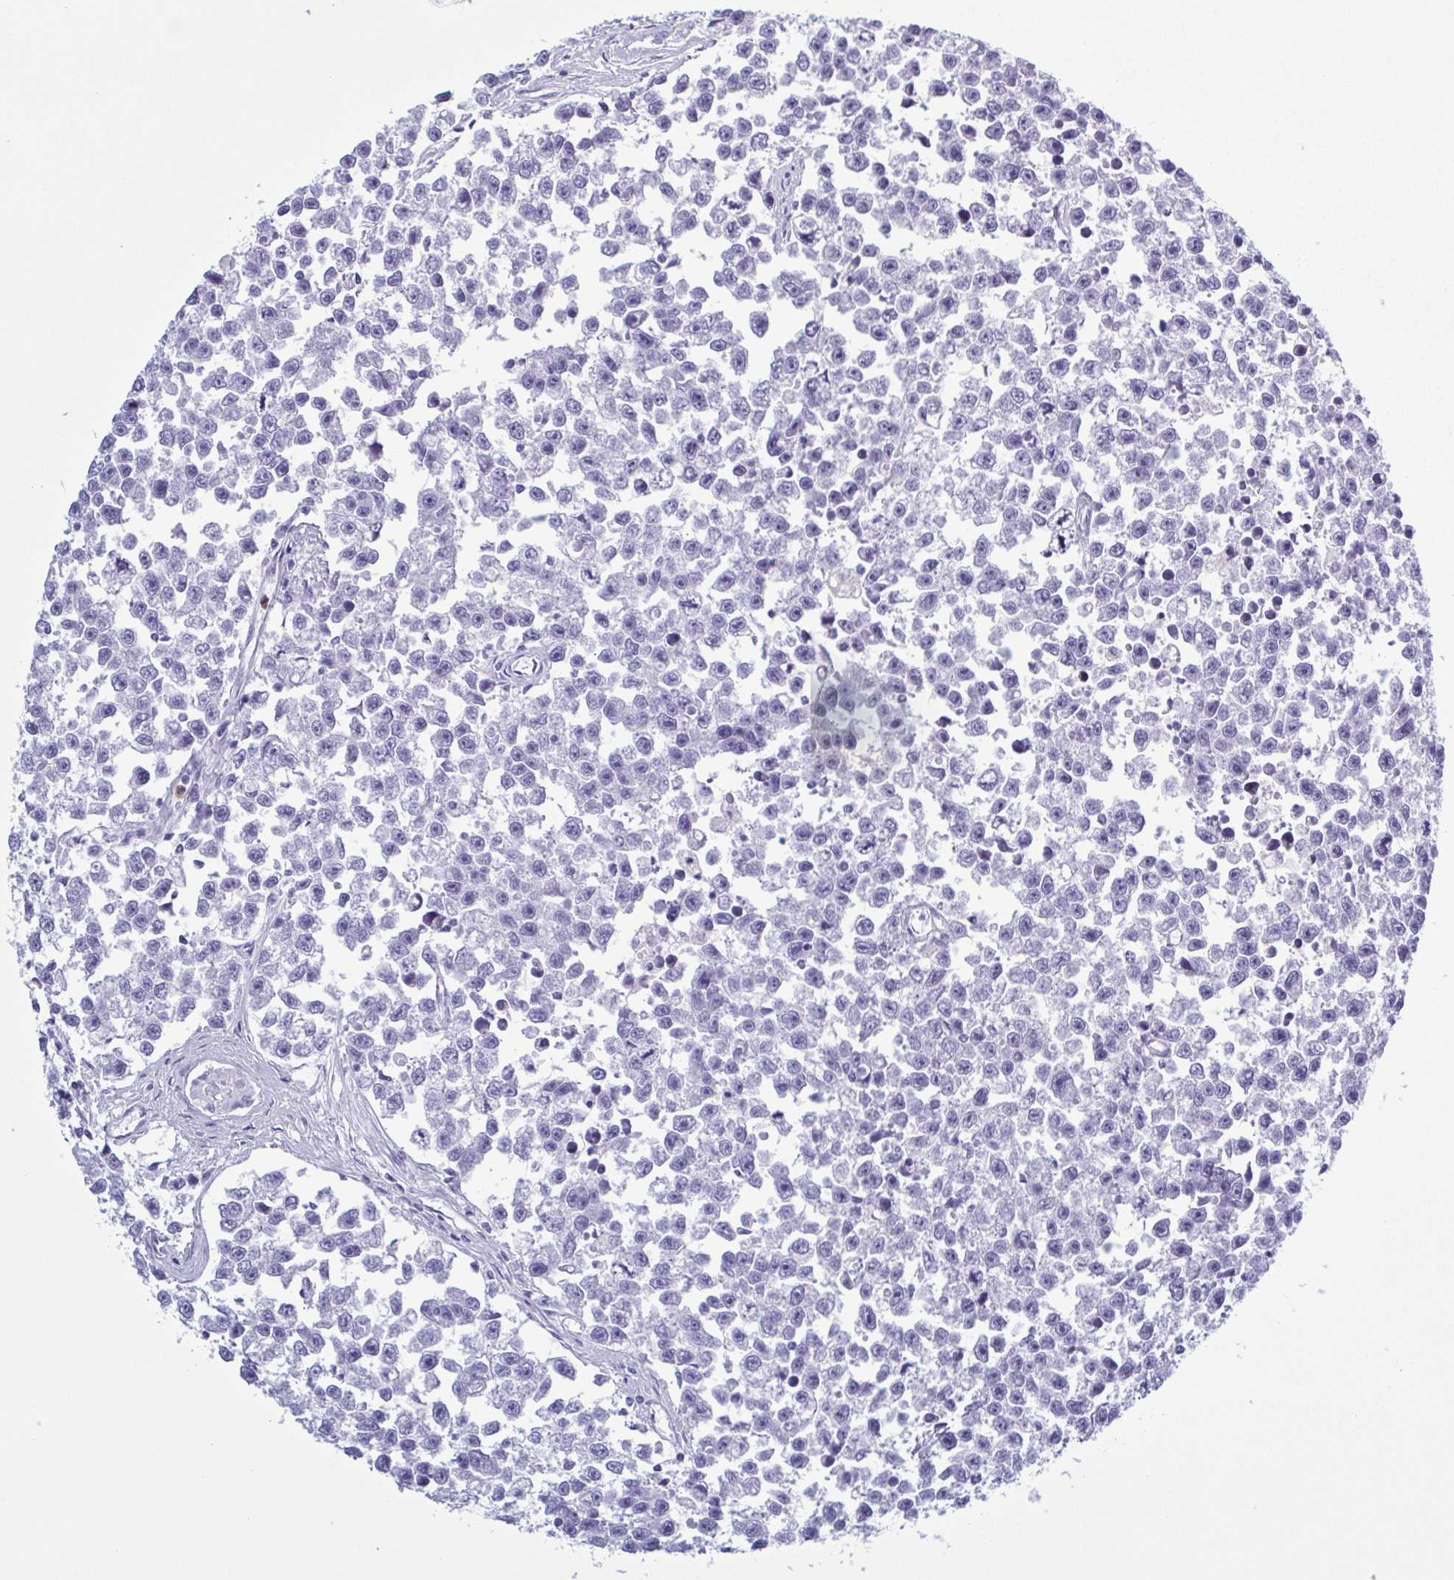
{"staining": {"intensity": "negative", "quantity": "none", "location": "none"}, "tissue": "testis cancer", "cell_type": "Tumor cells", "image_type": "cancer", "snomed": [{"axis": "morphology", "description": "Seminoma, NOS"}, {"axis": "topography", "description": "Testis"}], "caption": "Immunohistochemical staining of testis seminoma displays no significant expression in tumor cells.", "gene": "LTF", "patient": {"sex": "male", "age": 26}}